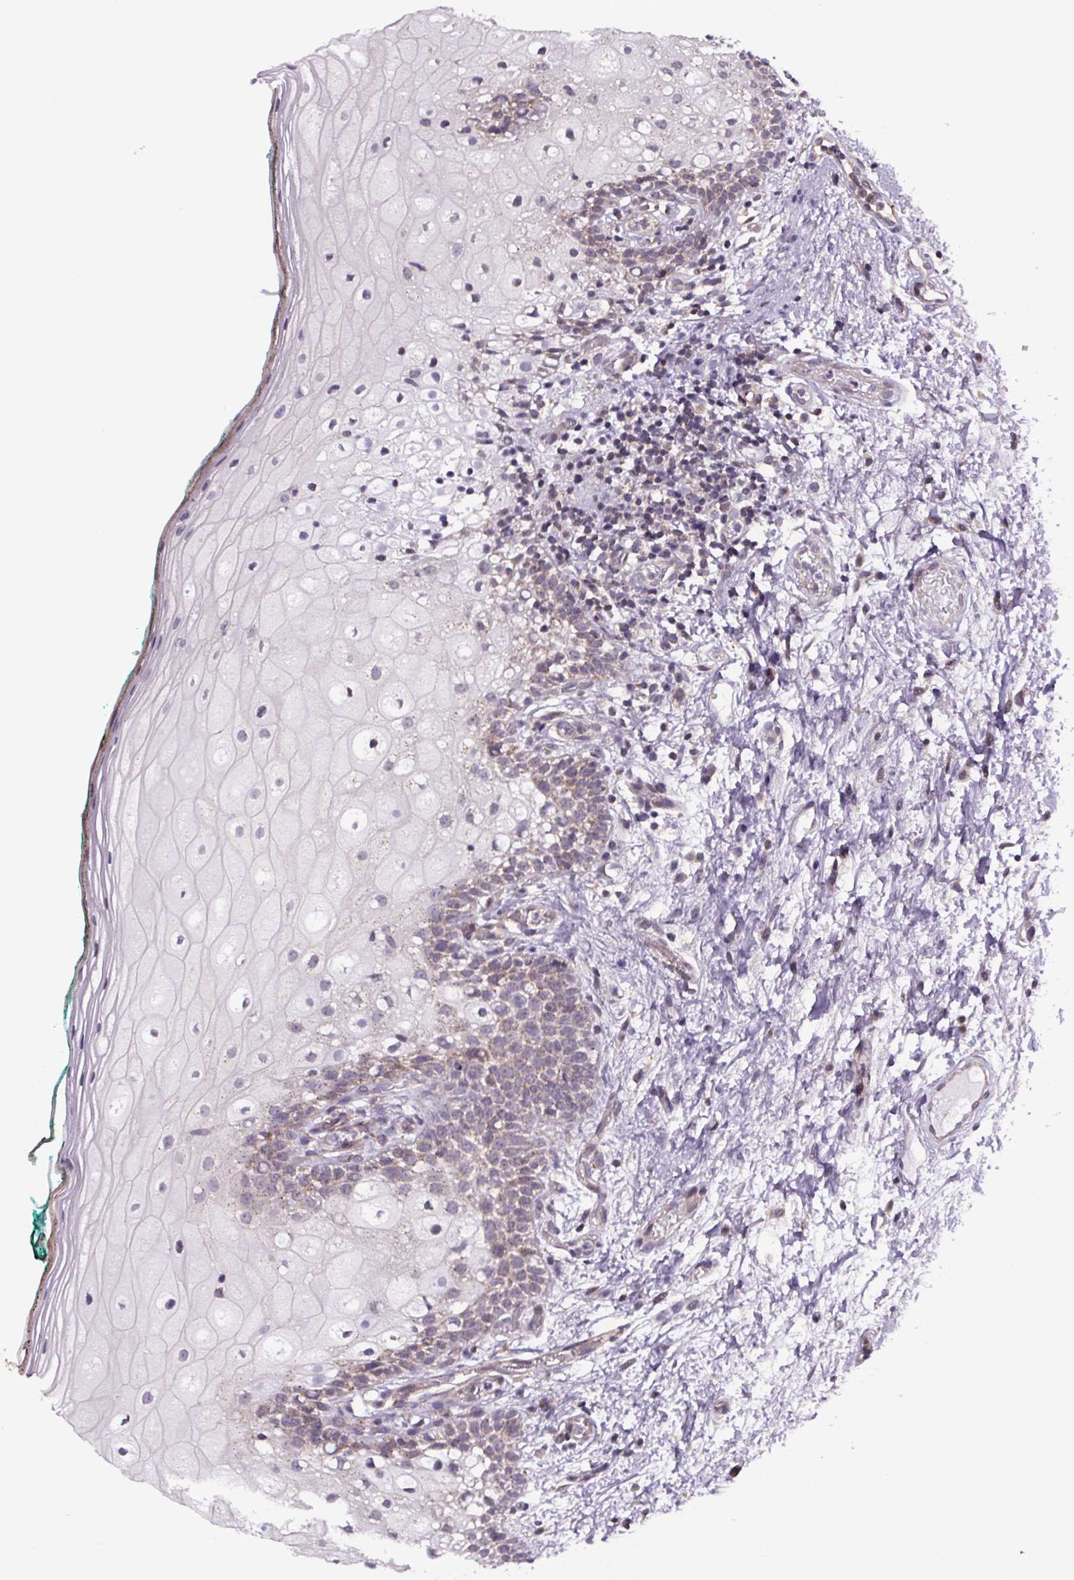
{"staining": {"intensity": "weak", "quantity": "<25%", "location": "cytoplasmic/membranous"}, "tissue": "oral mucosa", "cell_type": "Squamous epithelial cells", "image_type": "normal", "snomed": [{"axis": "morphology", "description": "Normal tissue, NOS"}, {"axis": "topography", "description": "Oral tissue"}], "caption": "Protein analysis of unremarkable oral mucosa demonstrates no significant positivity in squamous epithelial cells. (DAB IHC, high magnification).", "gene": "TTC12", "patient": {"sex": "female", "age": 83}}